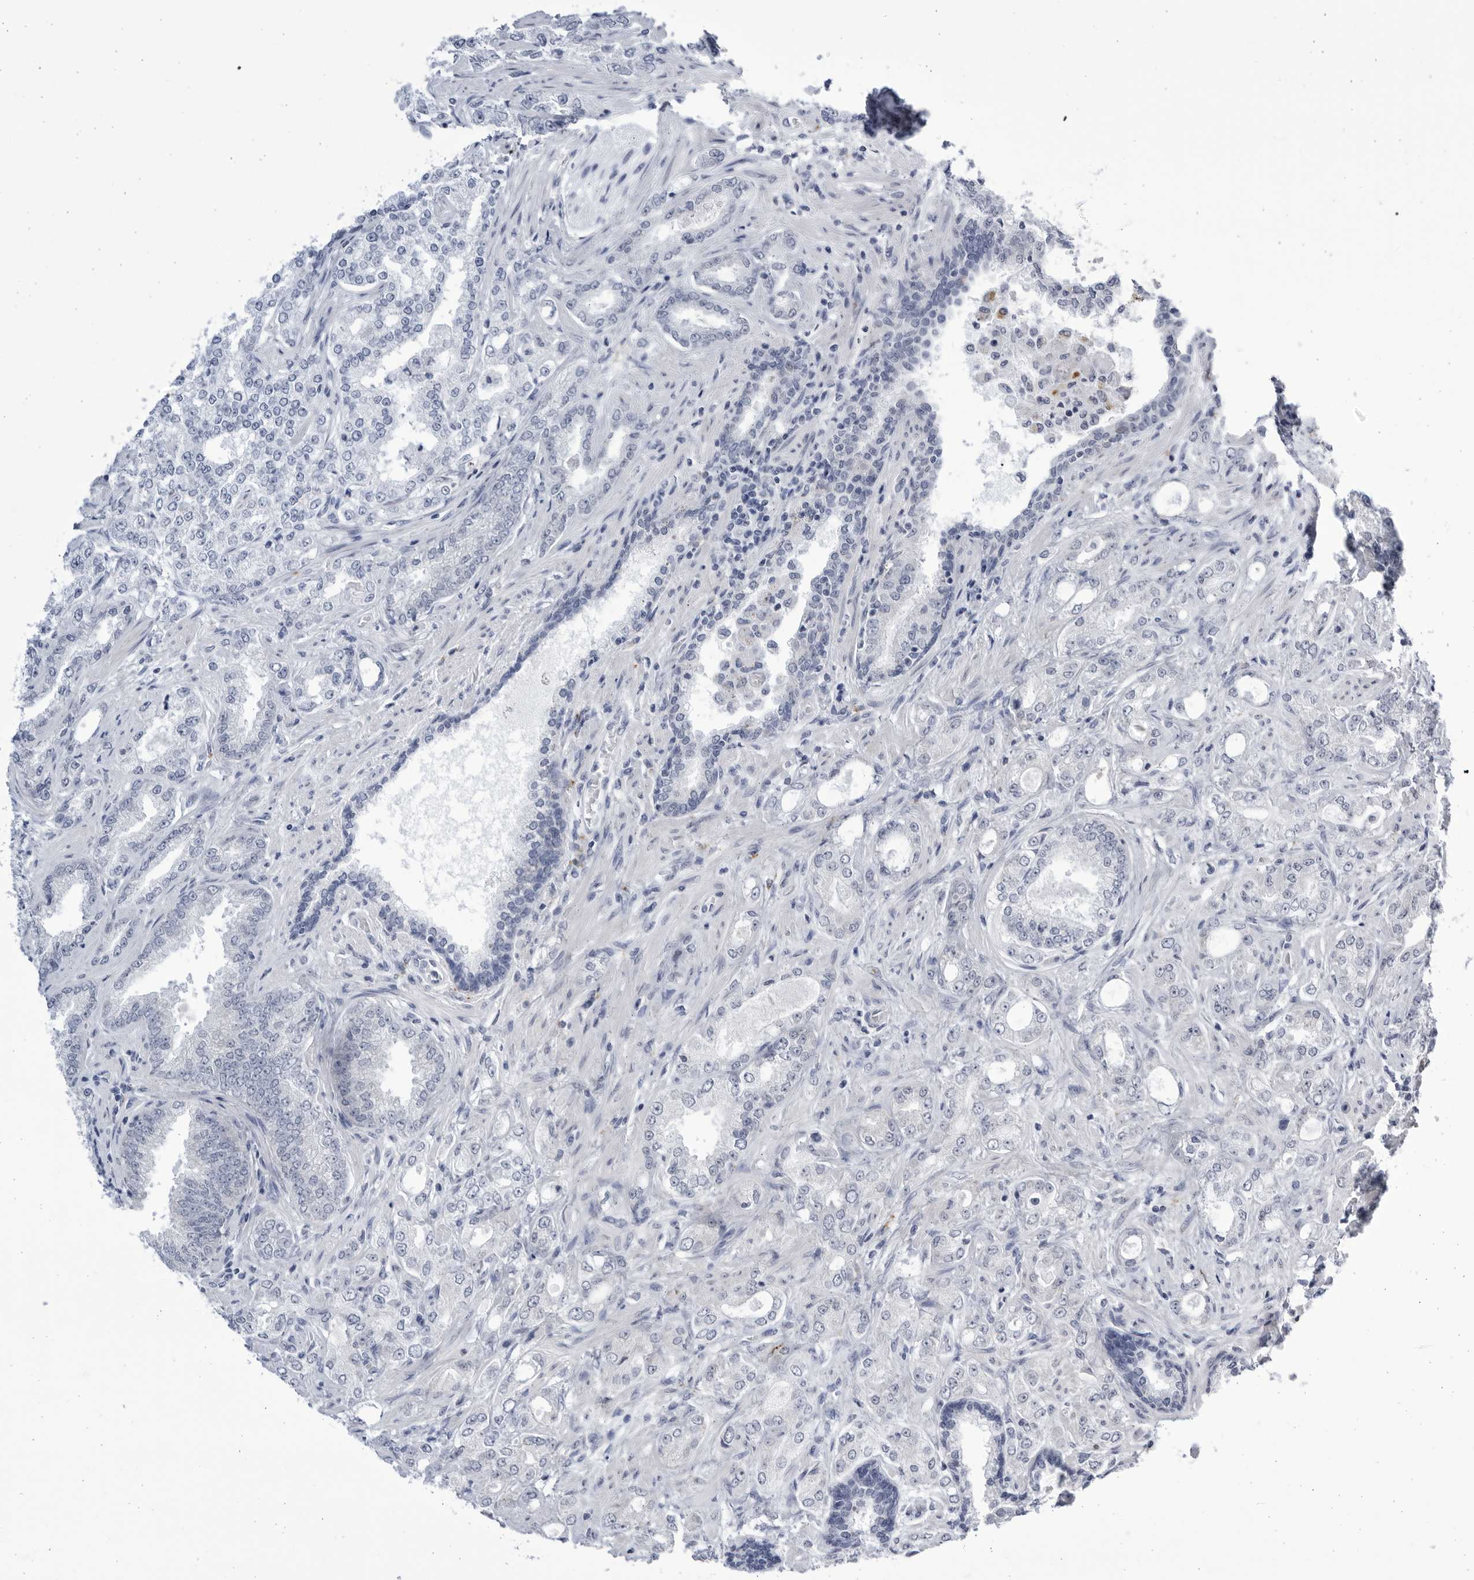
{"staining": {"intensity": "negative", "quantity": "none", "location": "none"}, "tissue": "prostate cancer", "cell_type": "Tumor cells", "image_type": "cancer", "snomed": [{"axis": "morphology", "description": "Normal tissue, NOS"}, {"axis": "morphology", "description": "Adenocarcinoma, High grade"}, {"axis": "topography", "description": "Prostate"}], "caption": "Photomicrograph shows no protein staining in tumor cells of prostate cancer tissue.", "gene": "CCDC181", "patient": {"sex": "male", "age": 83}}